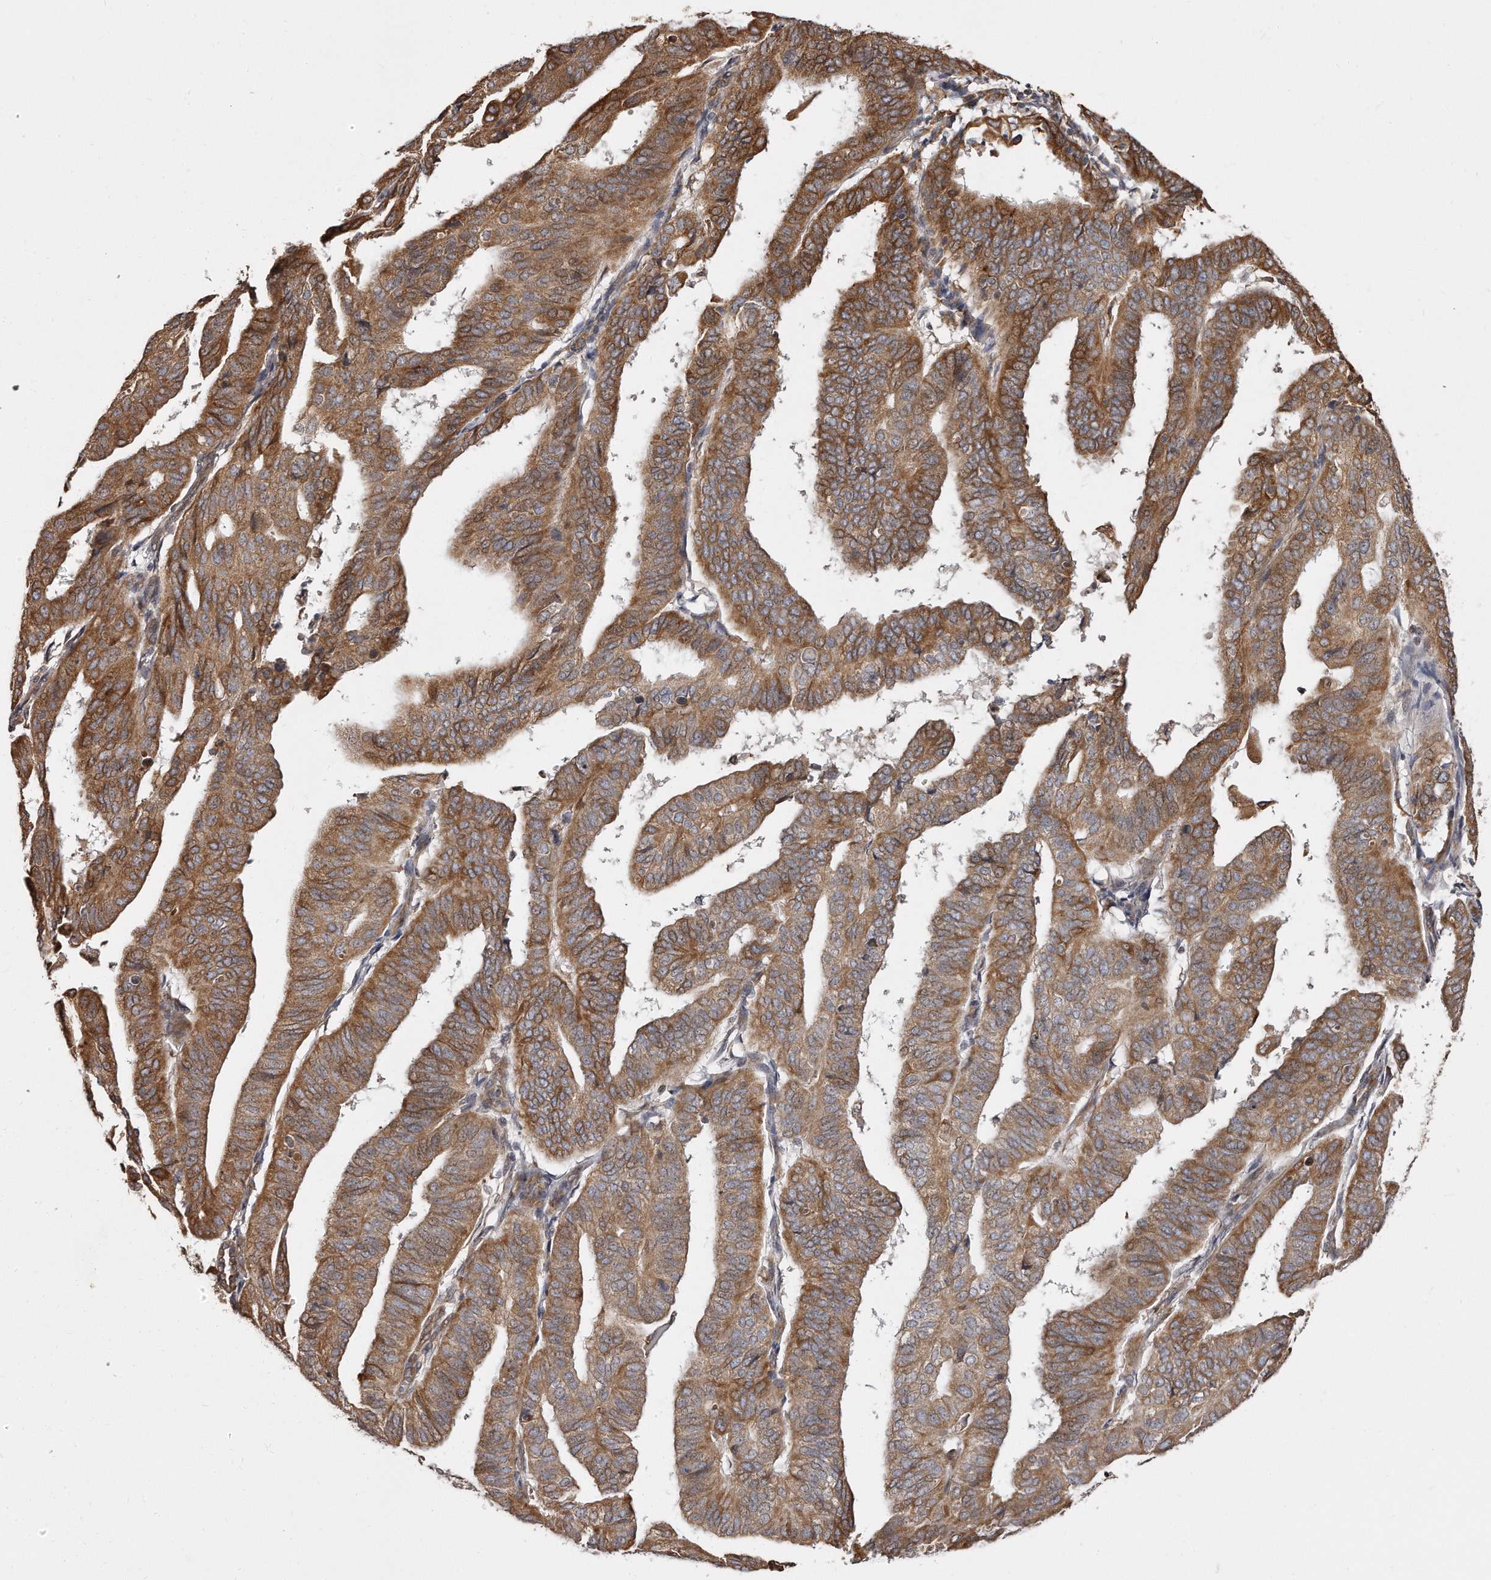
{"staining": {"intensity": "moderate", "quantity": ">75%", "location": "cytoplasmic/membranous"}, "tissue": "endometrial cancer", "cell_type": "Tumor cells", "image_type": "cancer", "snomed": [{"axis": "morphology", "description": "Adenocarcinoma, NOS"}, {"axis": "topography", "description": "Uterus"}], "caption": "A brown stain labels moderate cytoplasmic/membranous positivity of a protein in endometrial cancer tumor cells. Using DAB (brown) and hematoxylin (blue) stains, captured at high magnification using brightfield microscopy.", "gene": "TRAPPC14", "patient": {"sex": "female", "age": 77}}